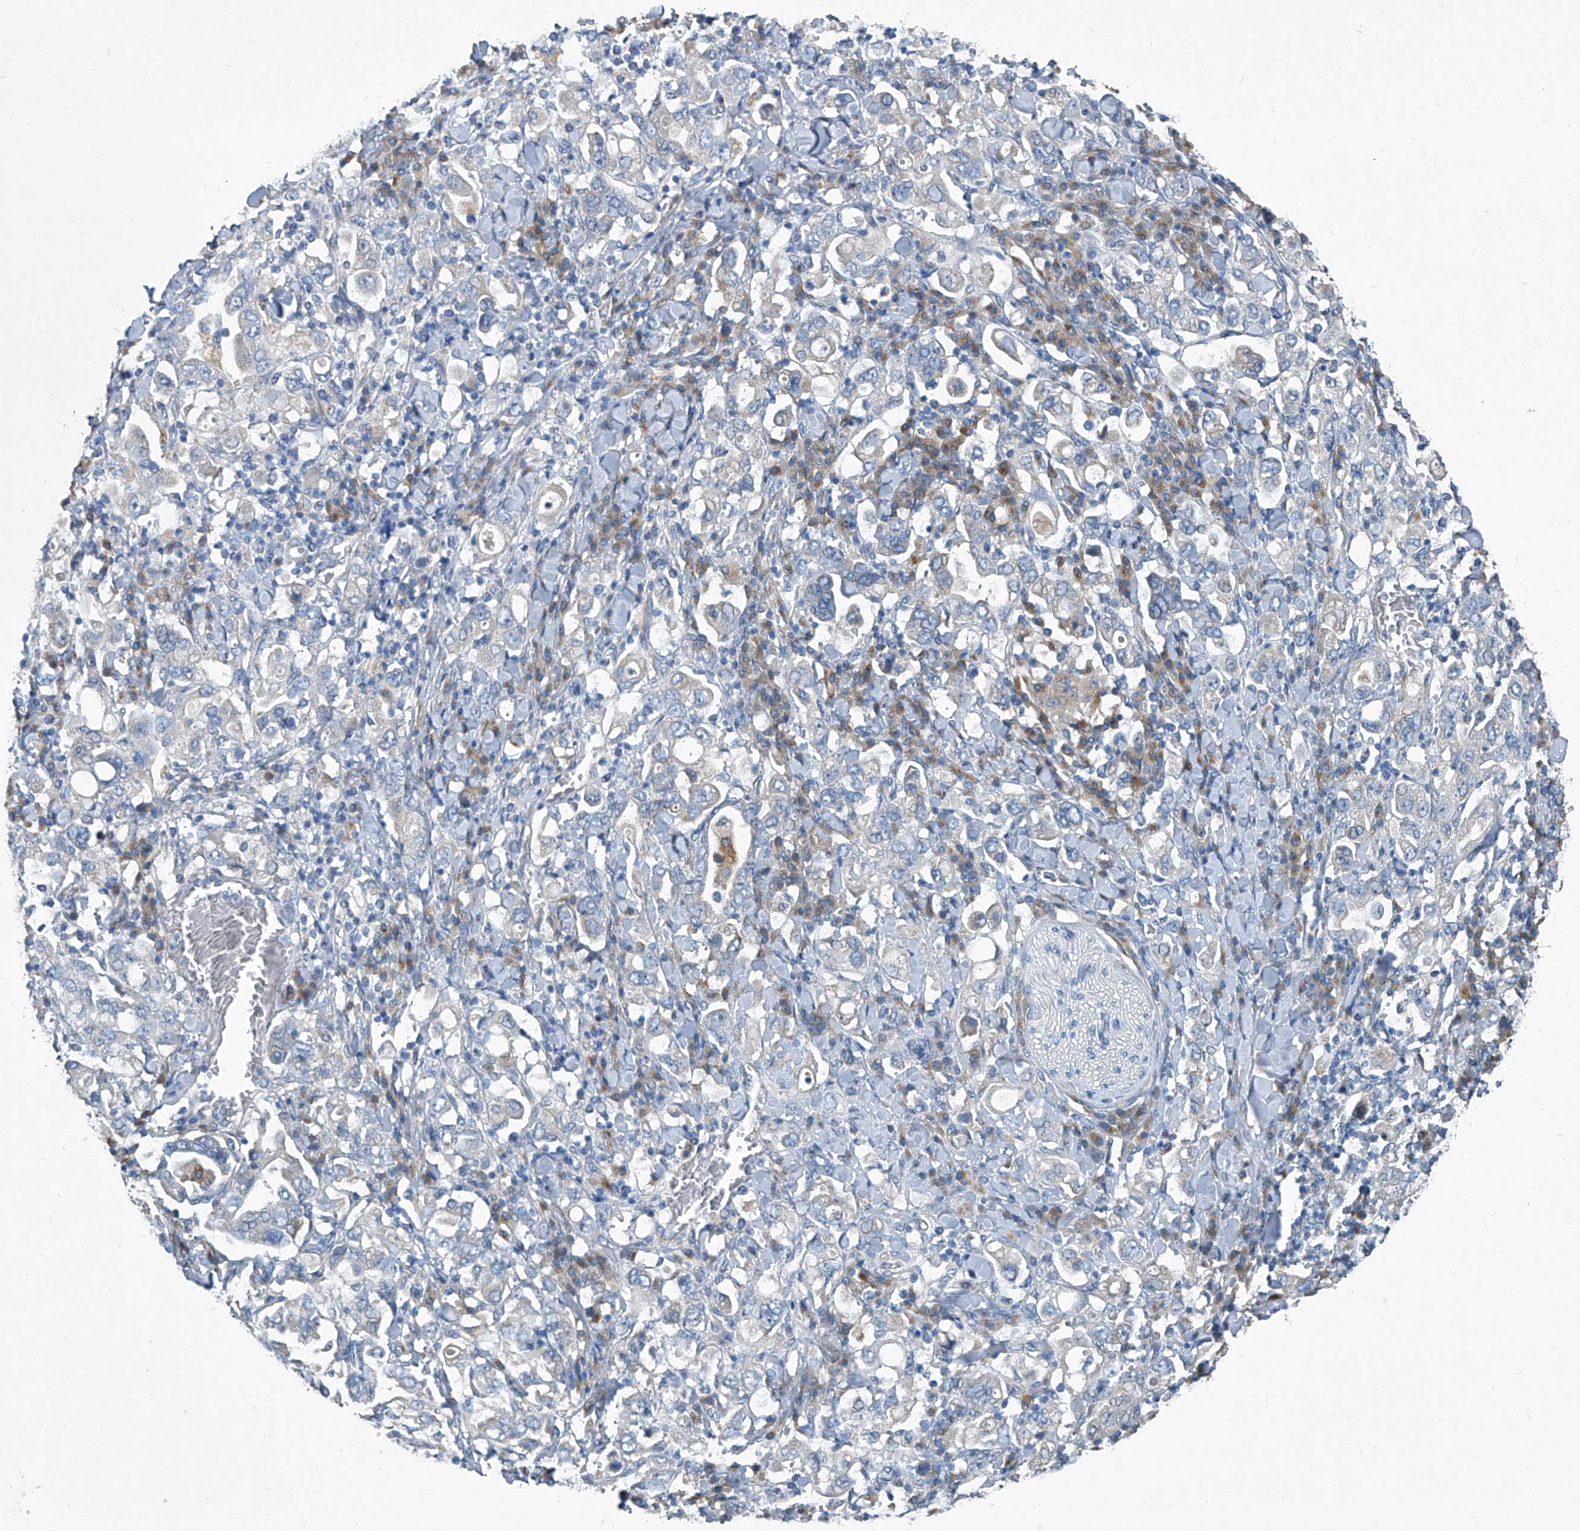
{"staining": {"intensity": "weak", "quantity": "<25%", "location": "cytoplasmic/membranous"}, "tissue": "stomach cancer", "cell_type": "Tumor cells", "image_type": "cancer", "snomed": [{"axis": "morphology", "description": "Adenocarcinoma, NOS"}, {"axis": "topography", "description": "Stomach, upper"}], "caption": "Immunohistochemistry photomicrograph of neoplastic tissue: adenocarcinoma (stomach) stained with DAB exhibits no significant protein positivity in tumor cells.", "gene": "SLC26A11", "patient": {"sex": "male", "age": 62}}